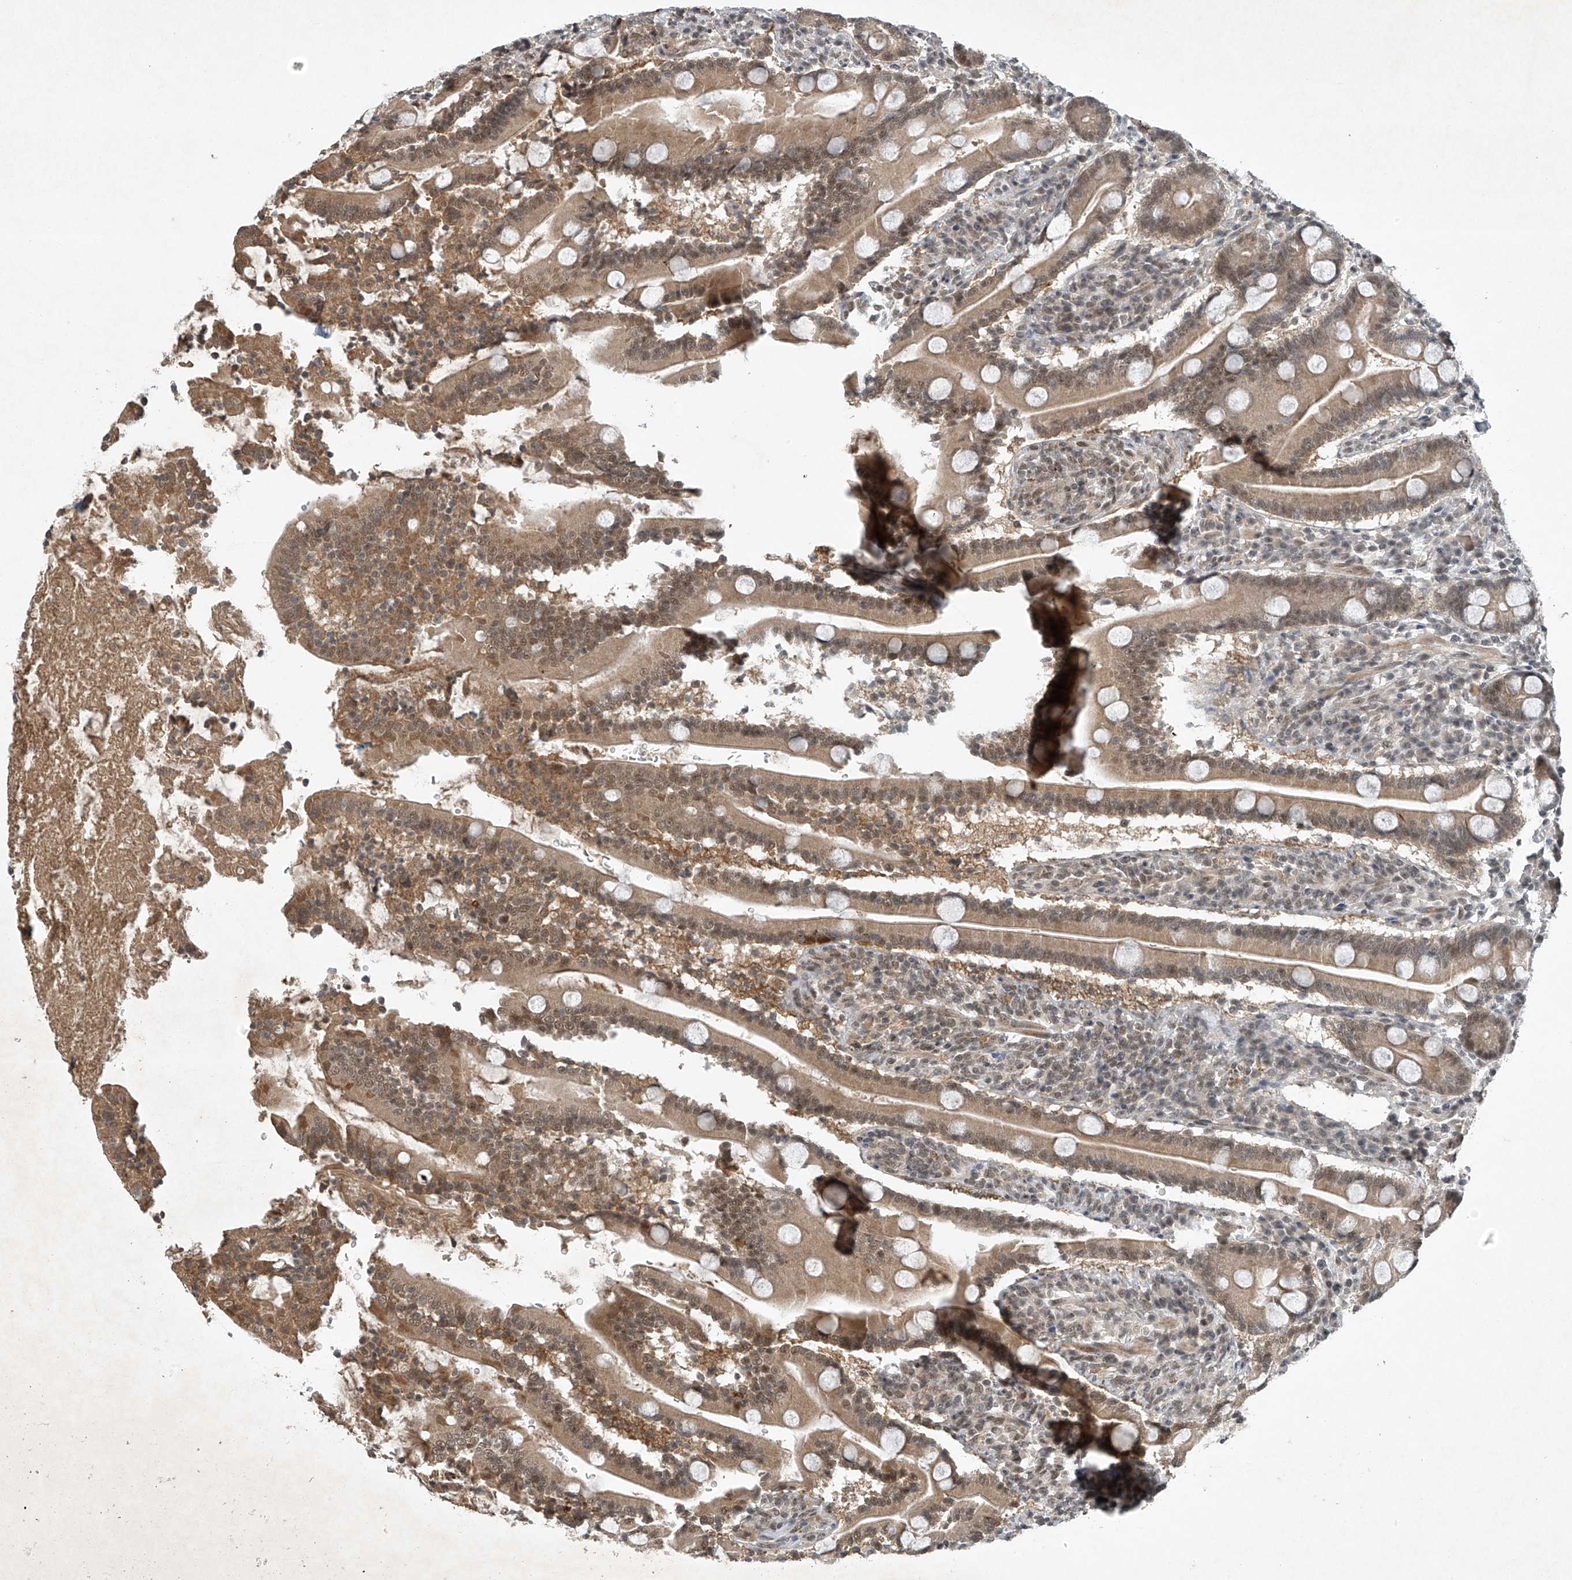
{"staining": {"intensity": "moderate", "quantity": ">75%", "location": "cytoplasmic/membranous,nuclear"}, "tissue": "duodenum", "cell_type": "Glandular cells", "image_type": "normal", "snomed": [{"axis": "morphology", "description": "Normal tissue, NOS"}, {"axis": "topography", "description": "Duodenum"}], "caption": "Immunohistochemistry (IHC) image of normal human duodenum stained for a protein (brown), which exhibits medium levels of moderate cytoplasmic/membranous,nuclear positivity in about >75% of glandular cells.", "gene": "TAF8", "patient": {"sex": "male", "age": 35}}